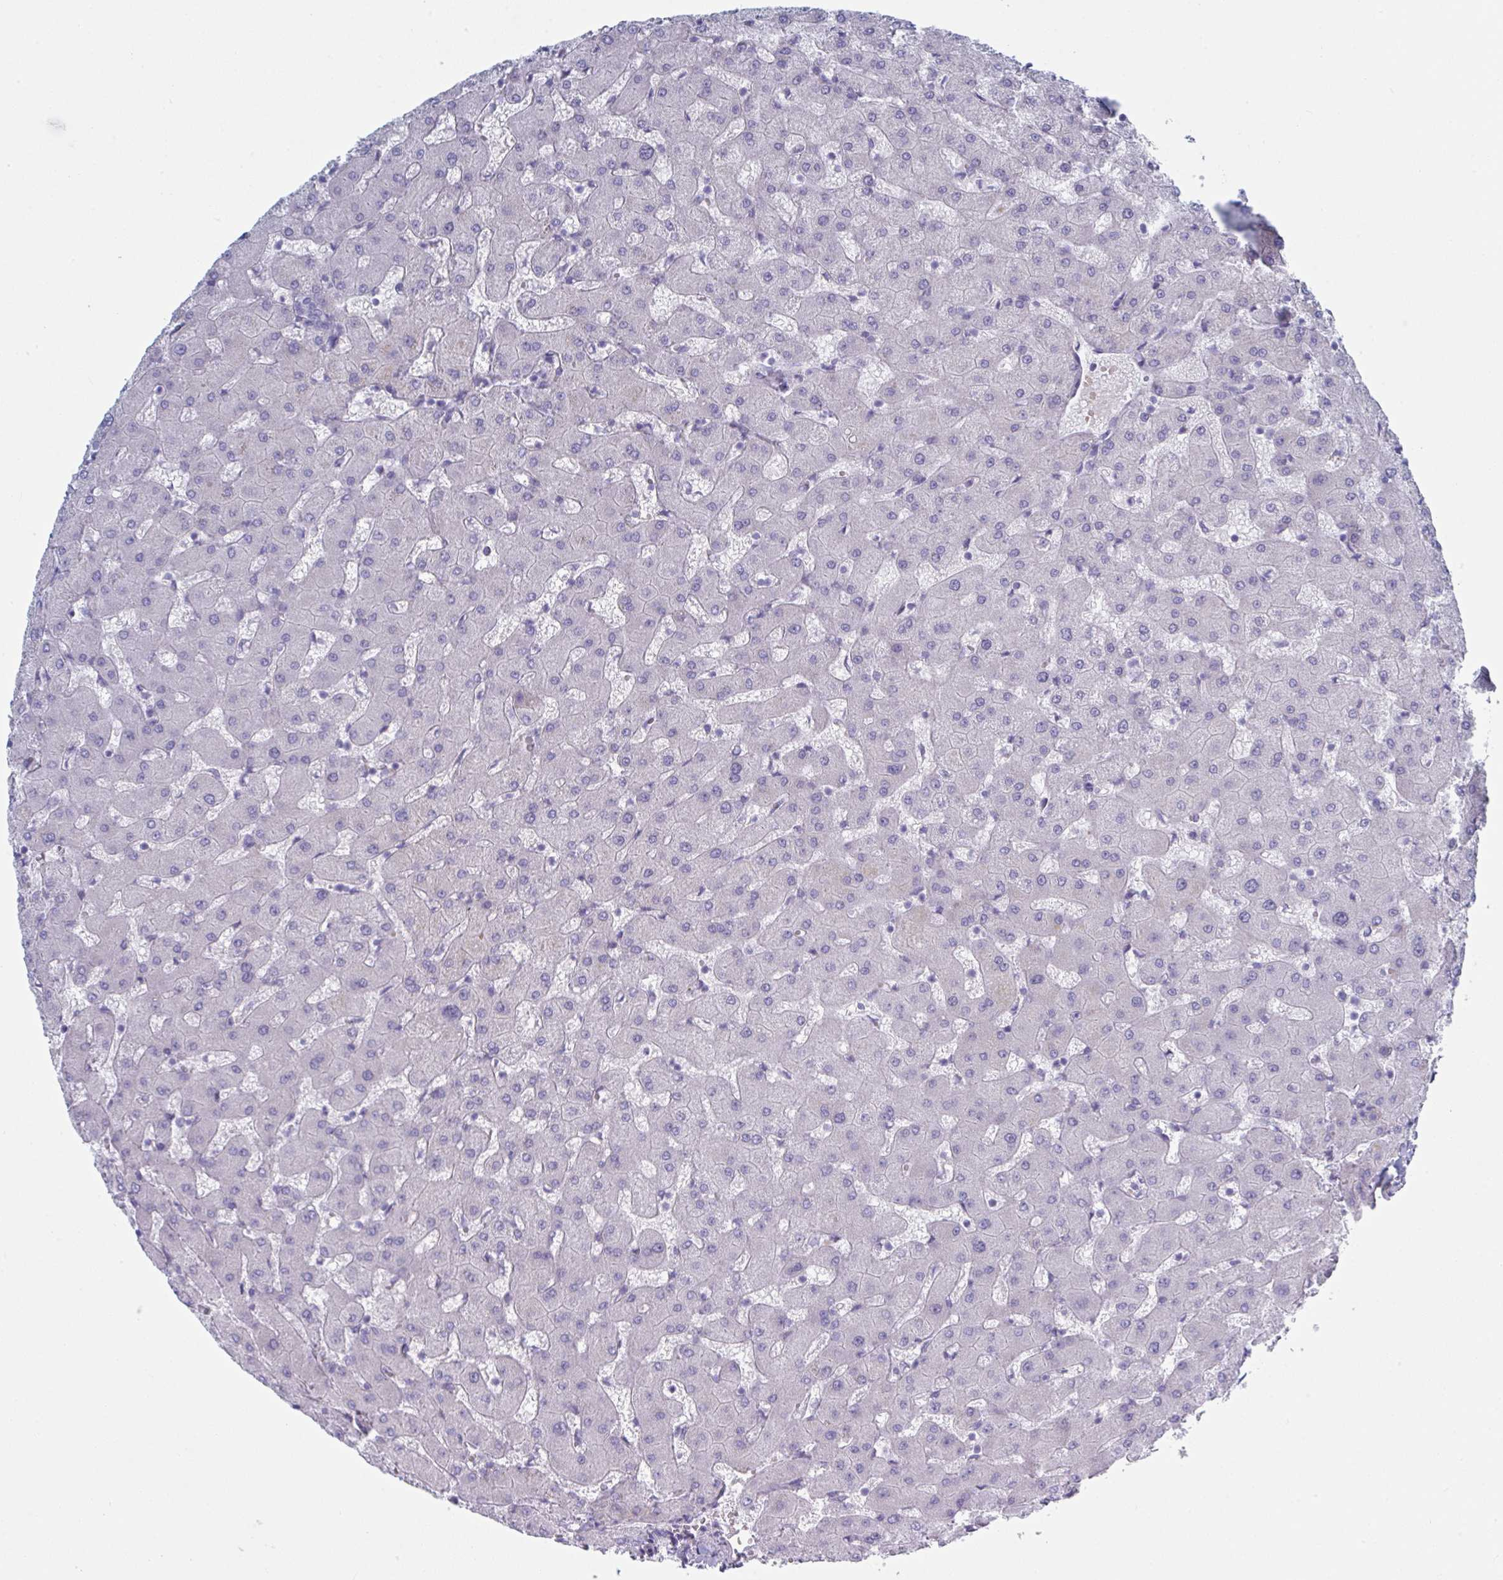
{"staining": {"intensity": "negative", "quantity": "none", "location": "none"}, "tissue": "liver", "cell_type": "Cholangiocytes", "image_type": "normal", "snomed": [{"axis": "morphology", "description": "Normal tissue, NOS"}, {"axis": "topography", "description": "Liver"}], "caption": "Immunohistochemistry histopathology image of normal liver stained for a protein (brown), which displays no positivity in cholangiocytes.", "gene": "ZNF684", "patient": {"sex": "female", "age": 63}}